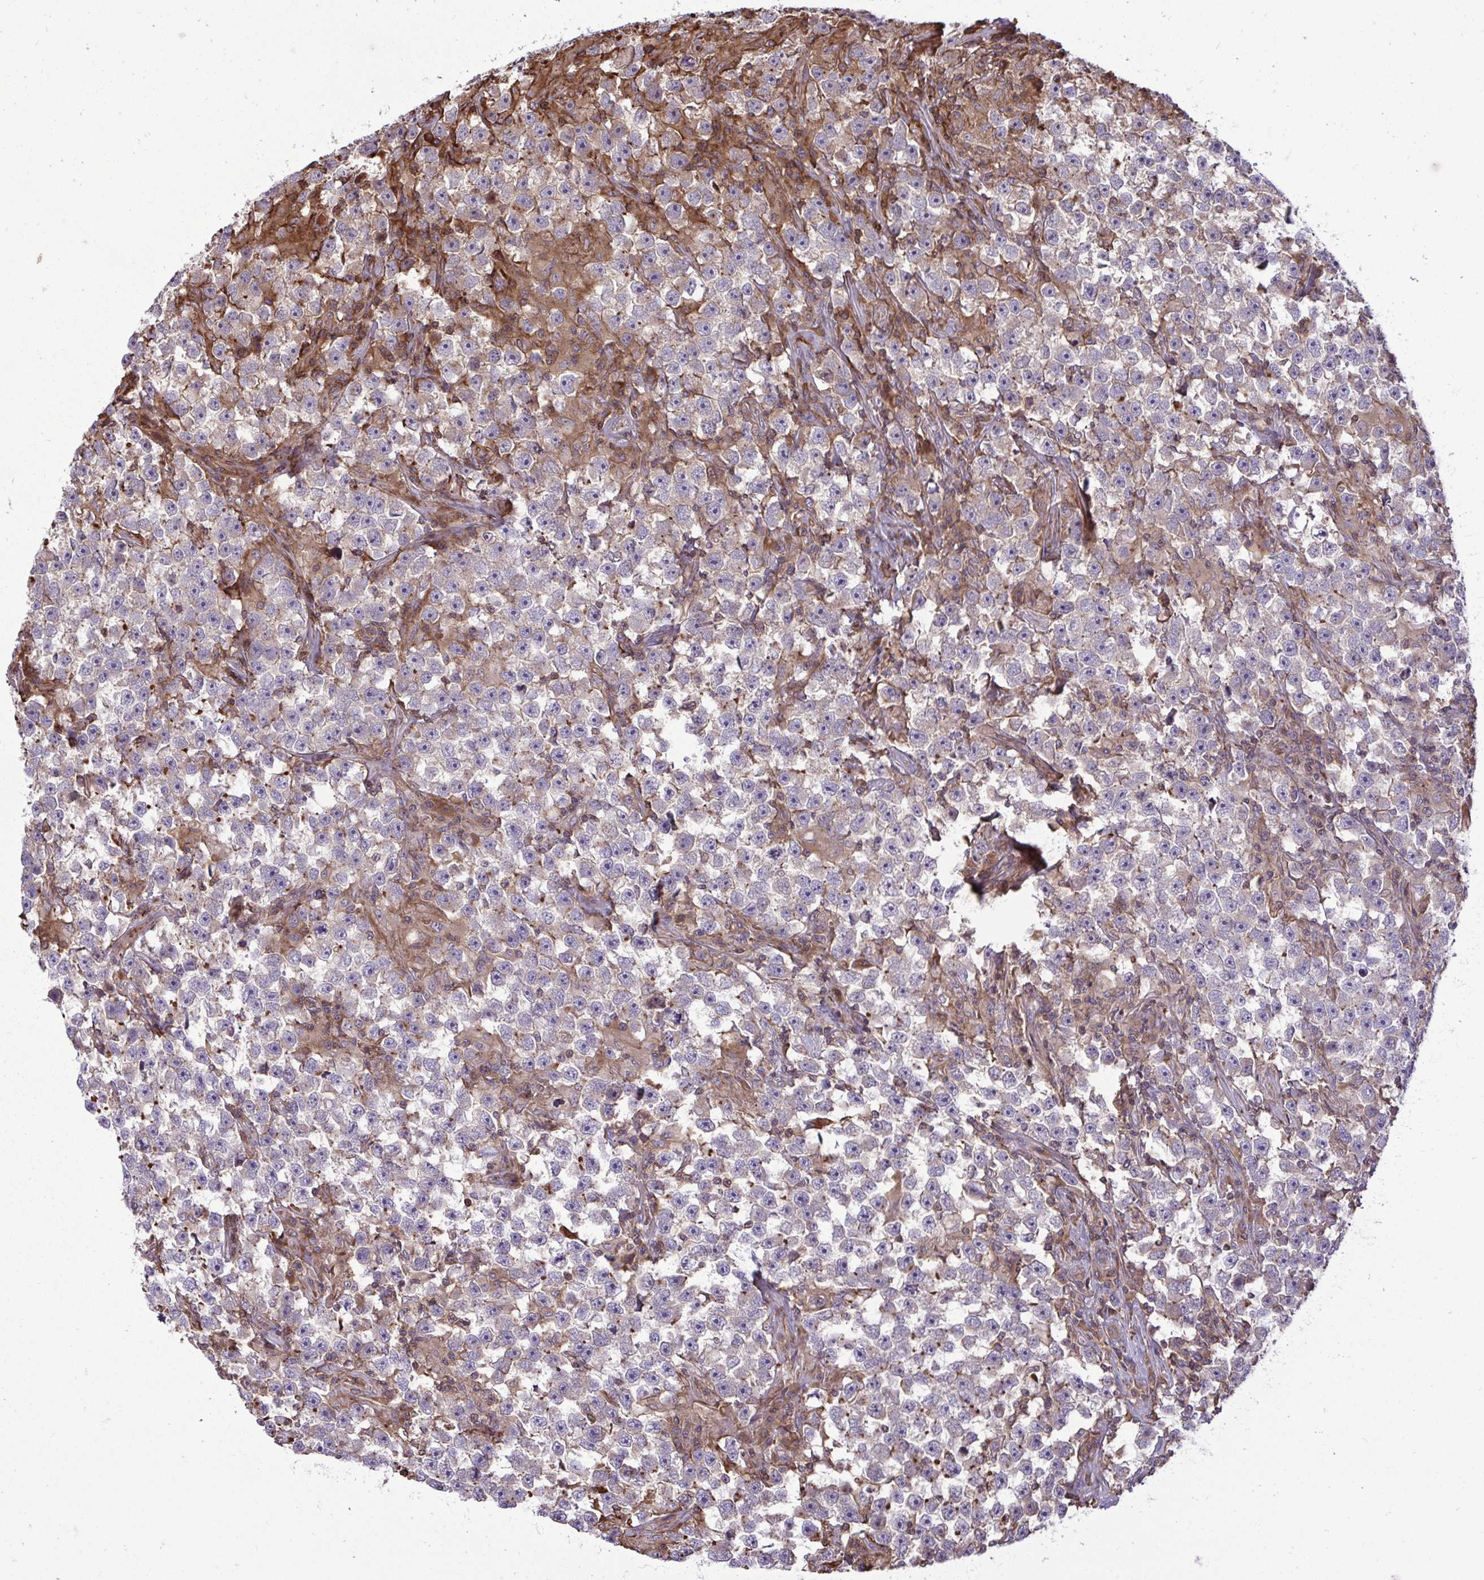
{"staining": {"intensity": "negative", "quantity": "none", "location": "none"}, "tissue": "testis cancer", "cell_type": "Tumor cells", "image_type": "cancer", "snomed": [{"axis": "morphology", "description": "Seminoma, NOS"}, {"axis": "topography", "description": "Testis"}], "caption": "IHC photomicrograph of neoplastic tissue: testis cancer stained with DAB (3,3'-diaminobenzidine) demonstrates no significant protein positivity in tumor cells.", "gene": "ZSCAN9", "patient": {"sex": "male", "age": 33}}